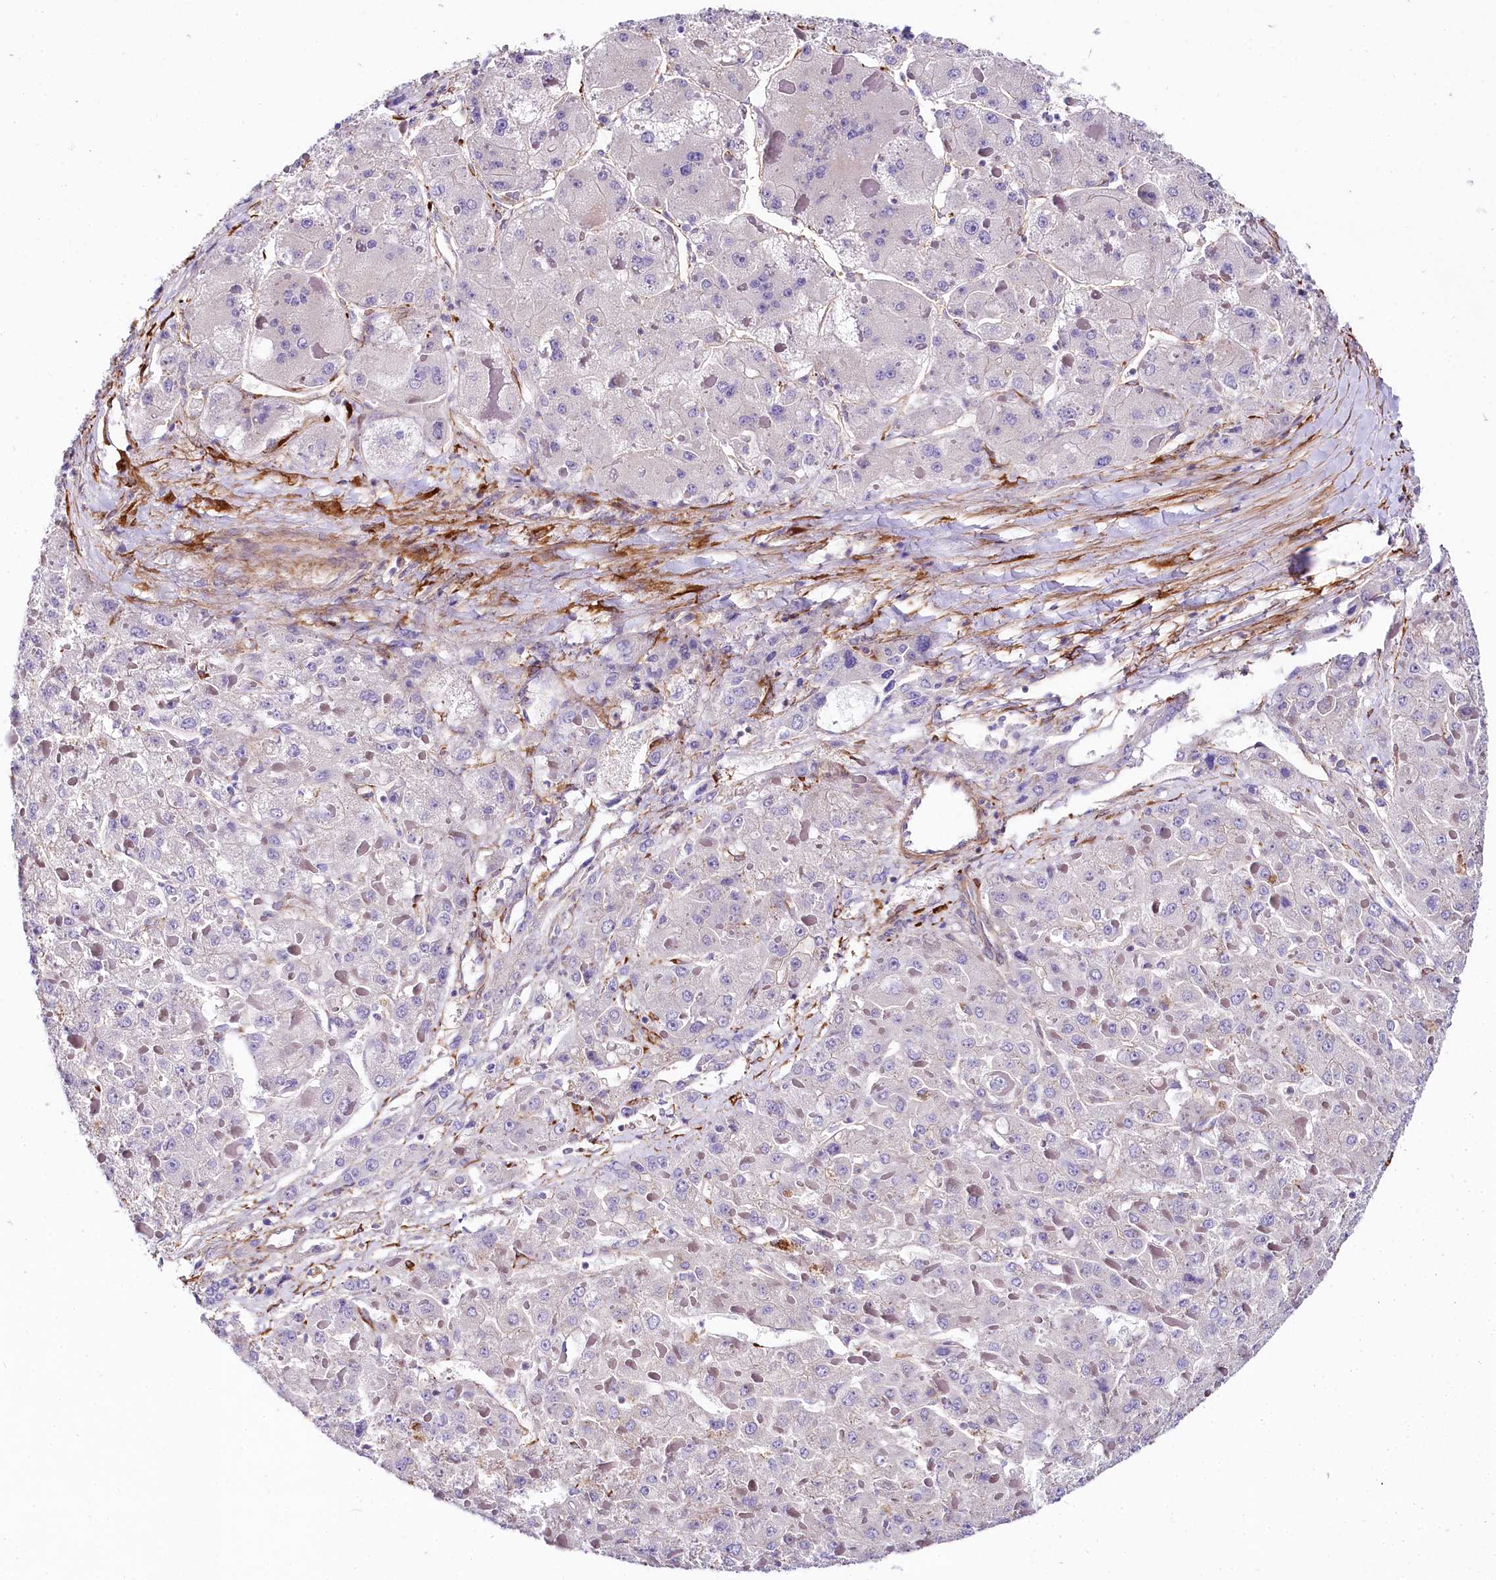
{"staining": {"intensity": "negative", "quantity": "none", "location": "none"}, "tissue": "liver cancer", "cell_type": "Tumor cells", "image_type": "cancer", "snomed": [{"axis": "morphology", "description": "Carcinoma, Hepatocellular, NOS"}, {"axis": "topography", "description": "Liver"}], "caption": "Tumor cells are negative for brown protein staining in liver hepatocellular carcinoma. (Immunohistochemistry (ihc), brightfield microscopy, high magnification).", "gene": "FCHSD2", "patient": {"sex": "female", "age": 73}}